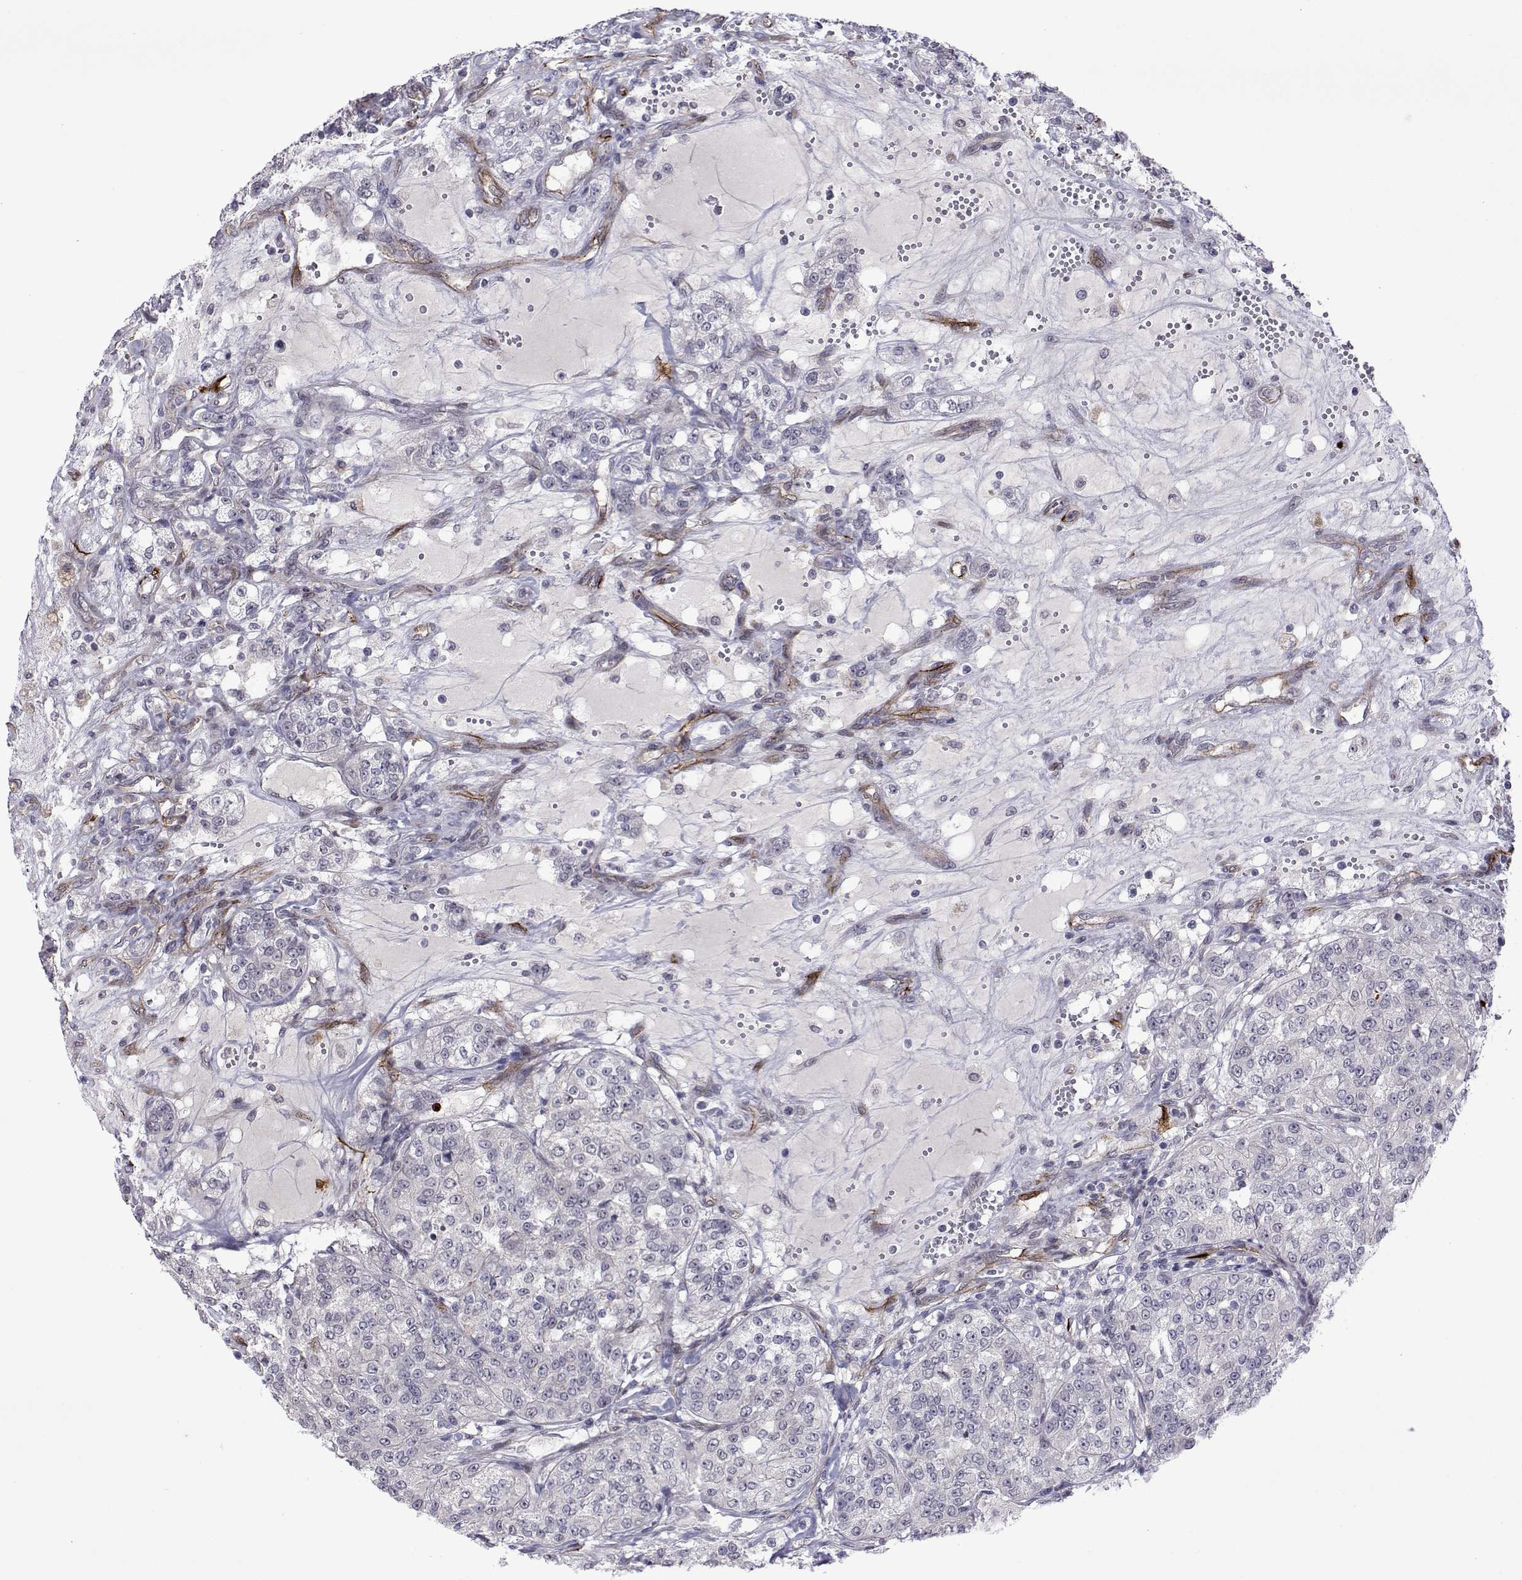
{"staining": {"intensity": "negative", "quantity": "none", "location": "none"}, "tissue": "renal cancer", "cell_type": "Tumor cells", "image_type": "cancer", "snomed": [{"axis": "morphology", "description": "Adenocarcinoma, NOS"}, {"axis": "topography", "description": "Kidney"}], "caption": "Tumor cells are negative for protein expression in human renal cancer (adenocarcinoma). Brightfield microscopy of immunohistochemistry stained with DAB (3,3'-diaminobenzidine) (brown) and hematoxylin (blue), captured at high magnification.", "gene": "EFCAB3", "patient": {"sex": "female", "age": 63}}